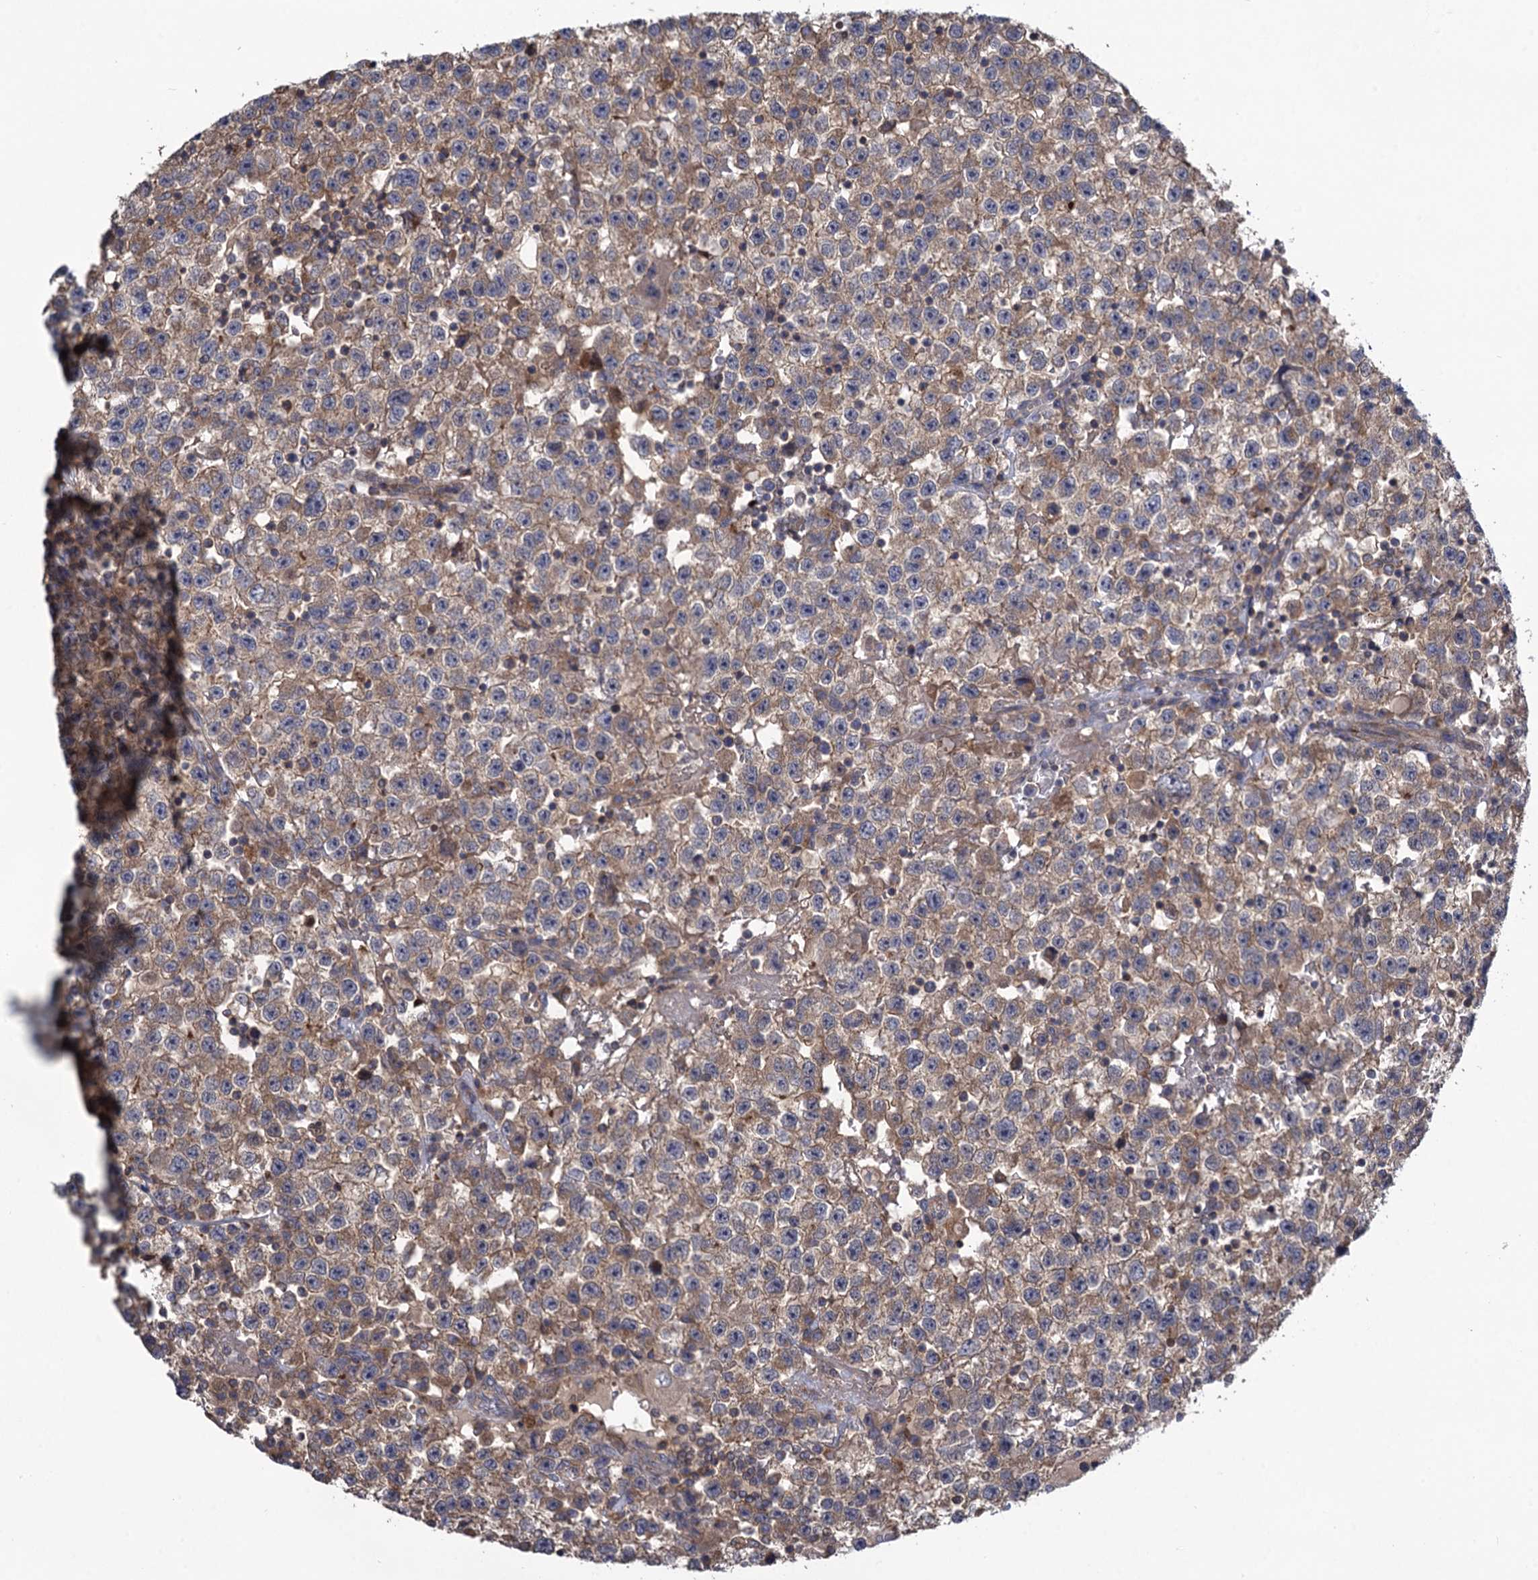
{"staining": {"intensity": "moderate", "quantity": "<25%", "location": "cytoplasmic/membranous"}, "tissue": "testis cancer", "cell_type": "Tumor cells", "image_type": "cancer", "snomed": [{"axis": "morphology", "description": "Seminoma, NOS"}, {"axis": "topography", "description": "Testis"}], "caption": "A micrograph of testis cancer stained for a protein demonstrates moderate cytoplasmic/membranous brown staining in tumor cells. (brown staining indicates protein expression, while blue staining denotes nuclei).", "gene": "WDR88", "patient": {"sex": "male", "age": 22}}